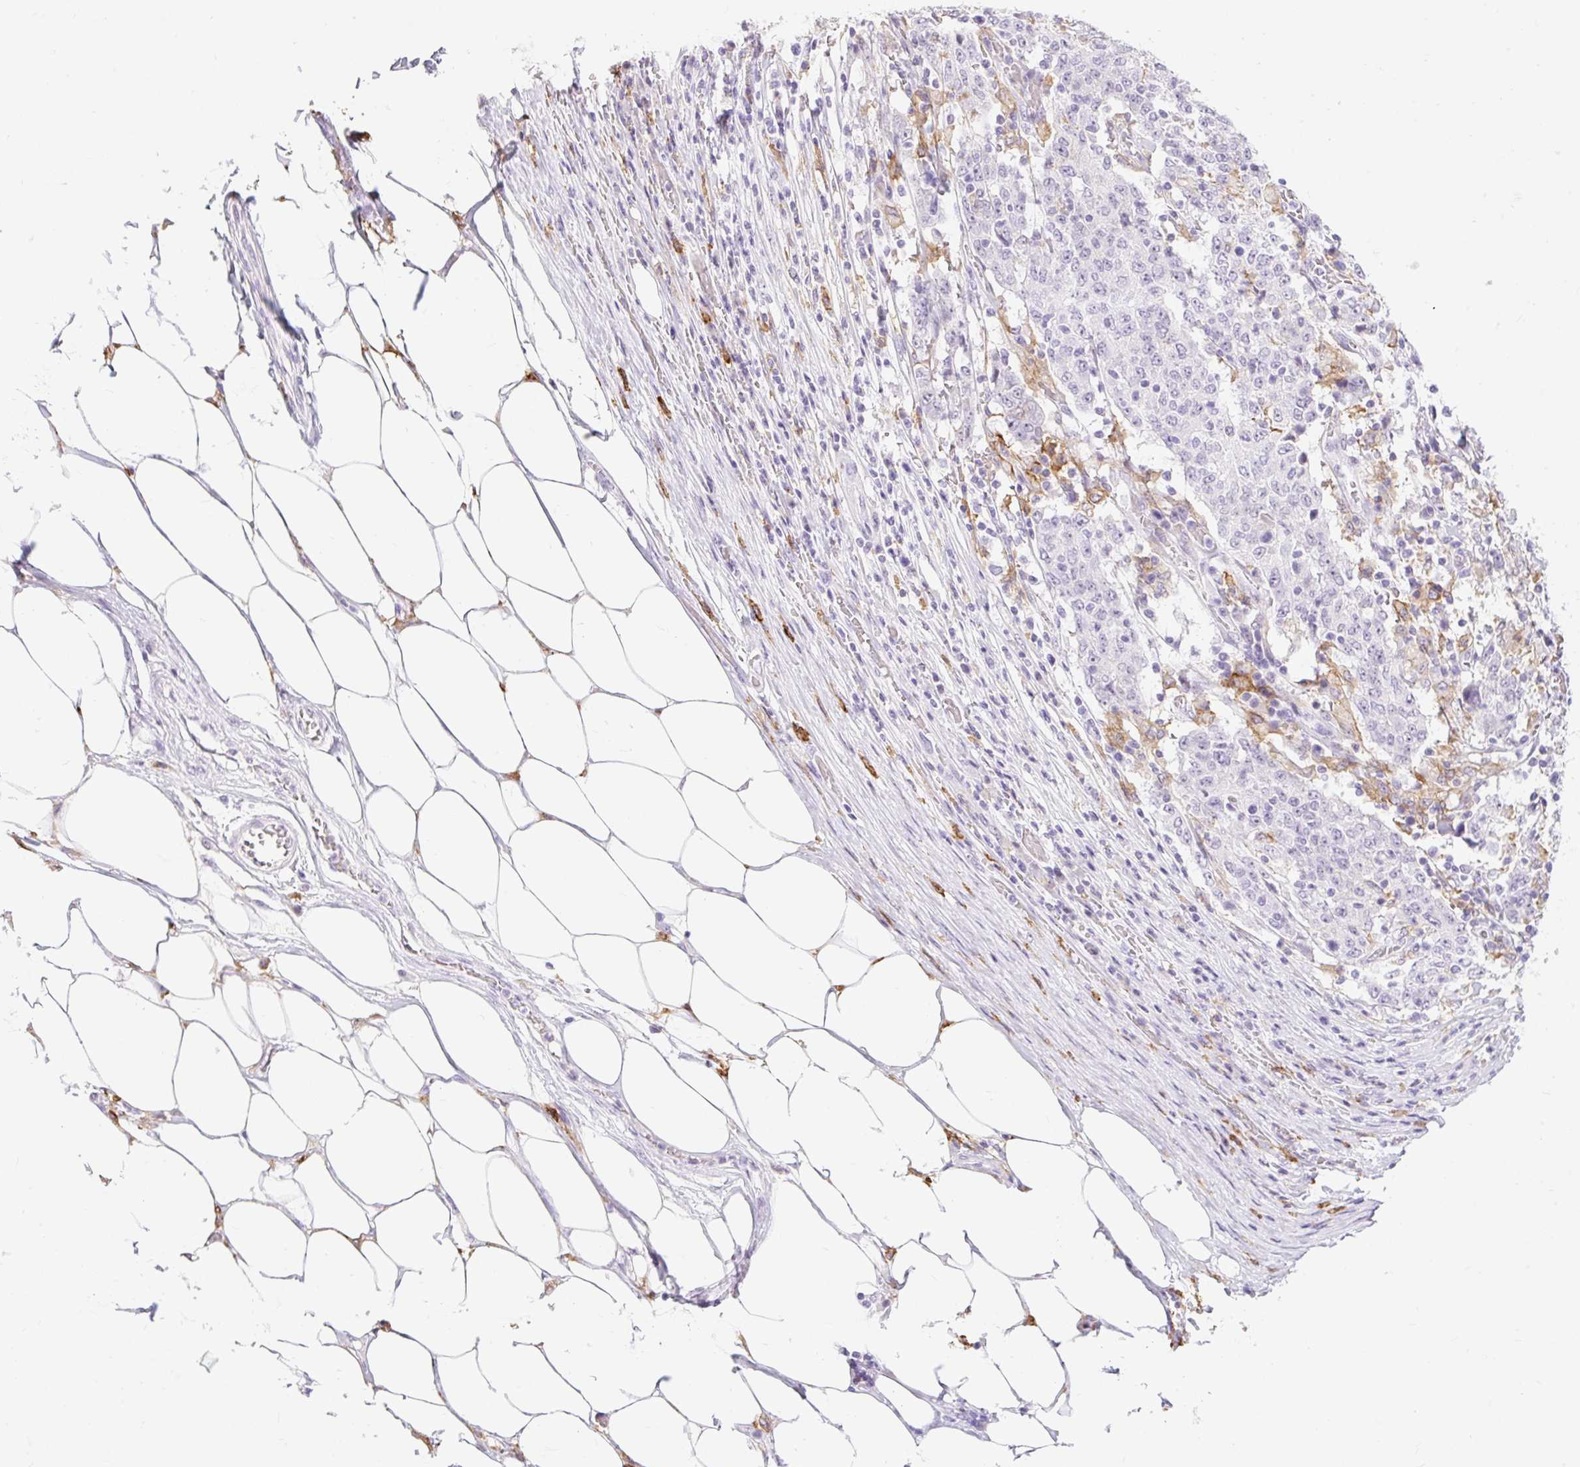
{"staining": {"intensity": "negative", "quantity": "none", "location": "none"}, "tissue": "stomach cancer", "cell_type": "Tumor cells", "image_type": "cancer", "snomed": [{"axis": "morphology", "description": "Adenocarcinoma, NOS"}, {"axis": "topography", "description": "Stomach"}], "caption": "Adenocarcinoma (stomach) was stained to show a protein in brown. There is no significant expression in tumor cells. The staining is performed using DAB (3,3'-diaminobenzidine) brown chromogen with nuclei counter-stained in using hematoxylin.", "gene": "SIGLEC1", "patient": {"sex": "male", "age": 59}}